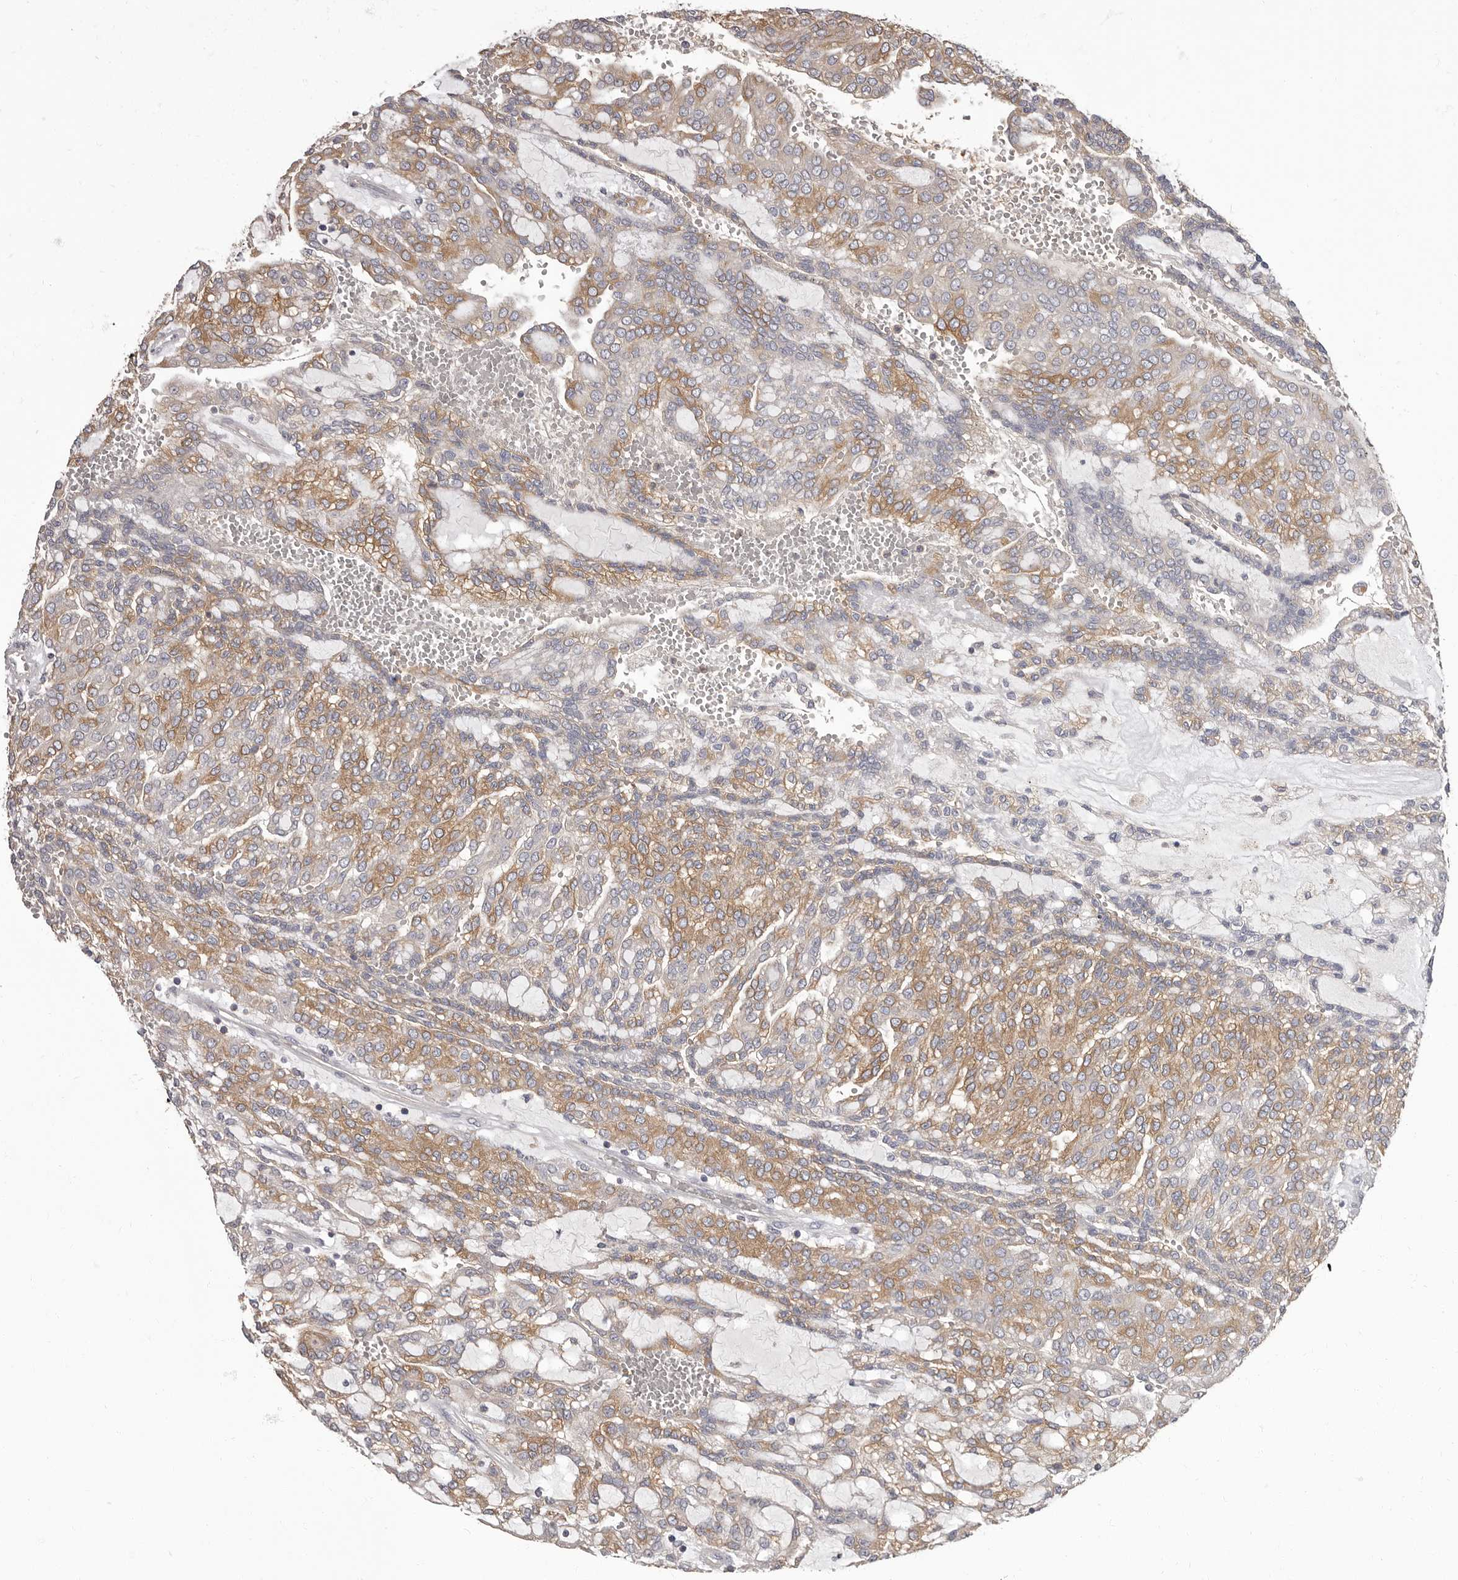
{"staining": {"intensity": "moderate", "quantity": "25%-75%", "location": "cytoplasmic/membranous"}, "tissue": "renal cancer", "cell_type": "Tumor cells", "image_type": "cancer", "snomed": [{"axis": "morphology", "description": "Adenocarcinoma, NOS"}, {"axis": "topography", "description": "Kidney"}], "caption": "This is a photomicrograph of immunohistochemistry (IHC) staining of renal cancer, which shows moderate staining in the cytoplasmic/membranous of tumor cells.", "gene": "APEH", "patient": {"sex": "male", "age": 63}}